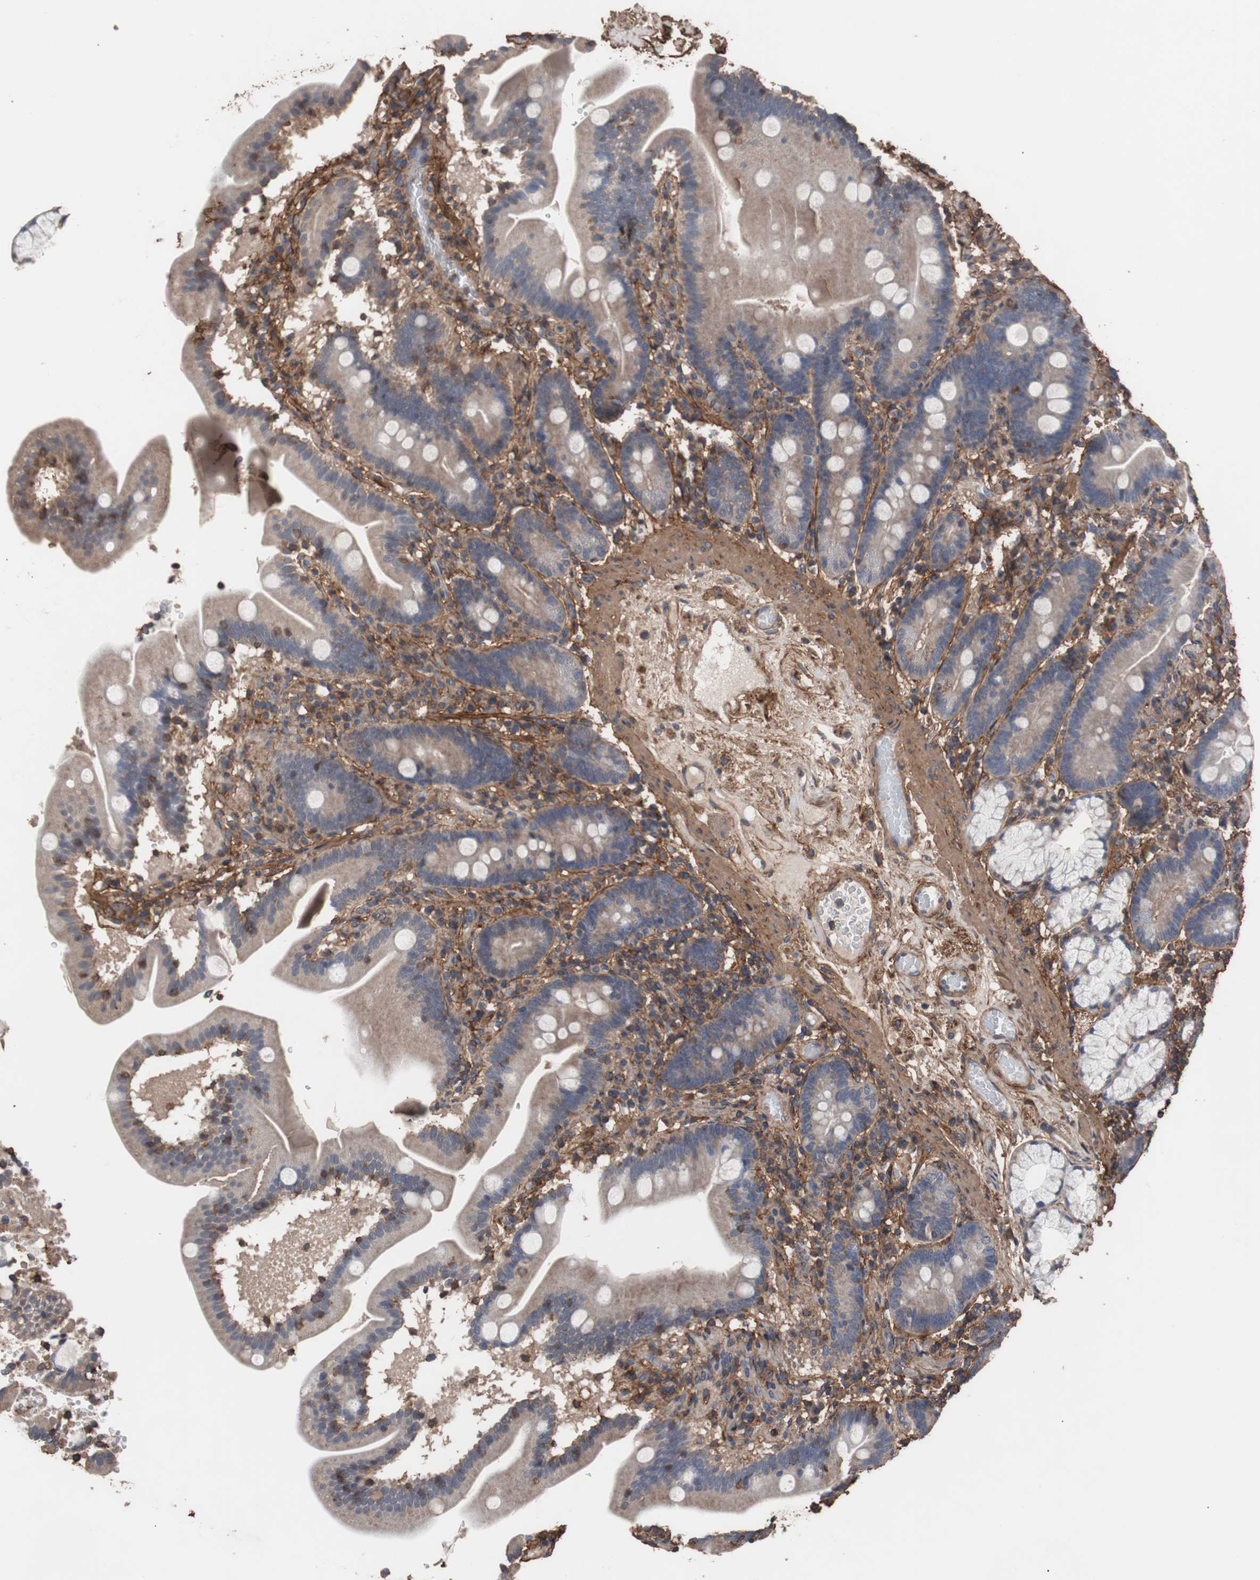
{"staining": {"intensity": "weak", "quantity": ">75%", "location": "cytoplasmic/membranous"}, "tissue": "duodenum", "cell_type": "Glandular cells", "image_type": "normal", "snomed": [{"axis": "morphology", "description": "Normal tissue, NOS"}, {"axis": "topography", "description": "Duodenum"}], "caption": "Brown immunohistochemical staining in normal duodenum shows weak cytoplasmic/membranous expression in approximately >75% of glandular cells.", "gene": "COL6A2", "patient": {"sex": "male", "age": 54}}